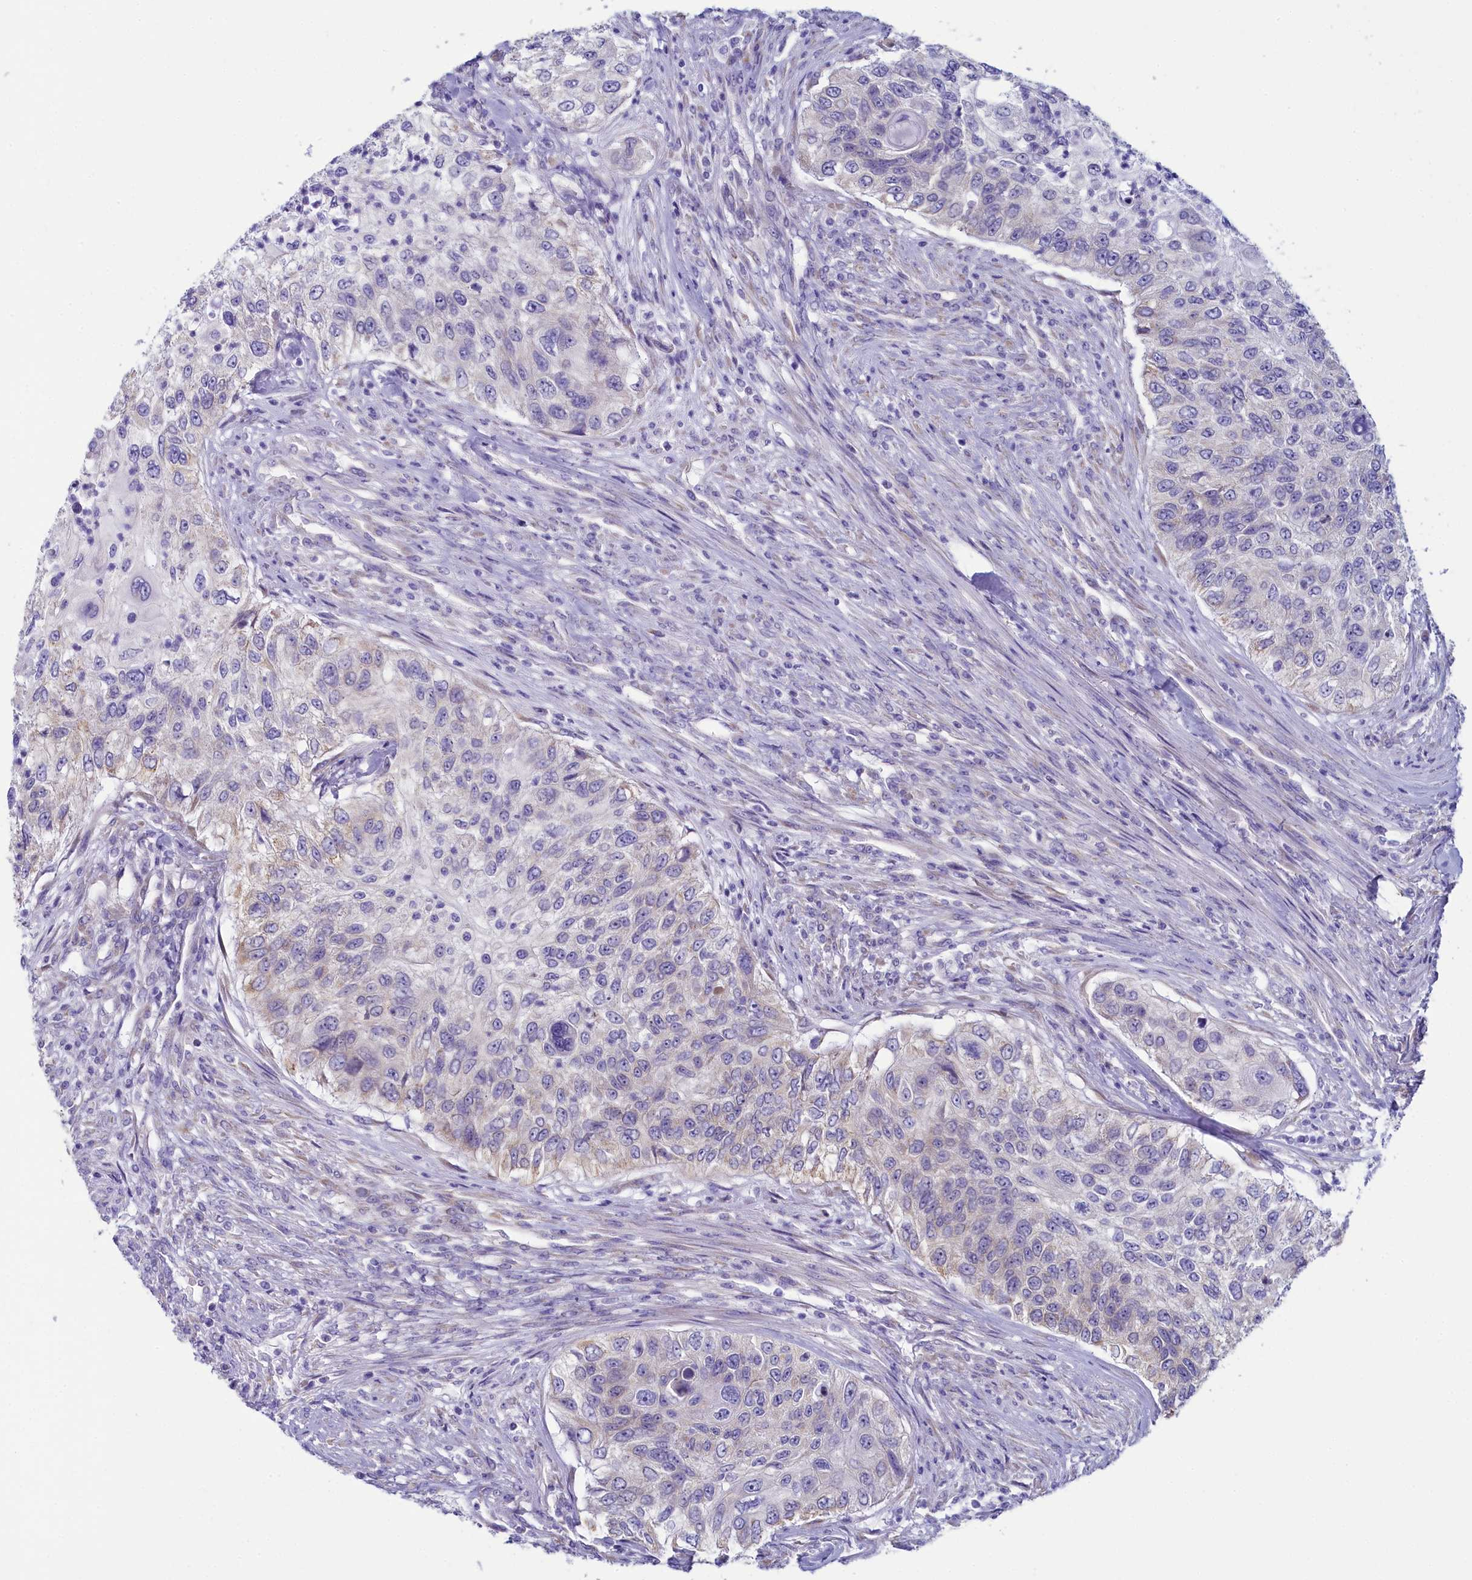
{"staining": {"intensity": "weak", "quantity": "<25%", "location": "cytoplasmic/membranous"}, "tissue": "urothelial cancer", "cell_type": "Tumor cells", "image_type": "cancer", "snomed": [{"axis": "morphology", "description": "Urothelial carcinoma, High grade"}, {"axis": "topography", "description": "Urinary bladder"}], "caption": "A histopathology image of human urothelial cancer is negative for staining in tumor cells.", "gene": "SKA3", "patient": {"sex": "female", "age": 60}}